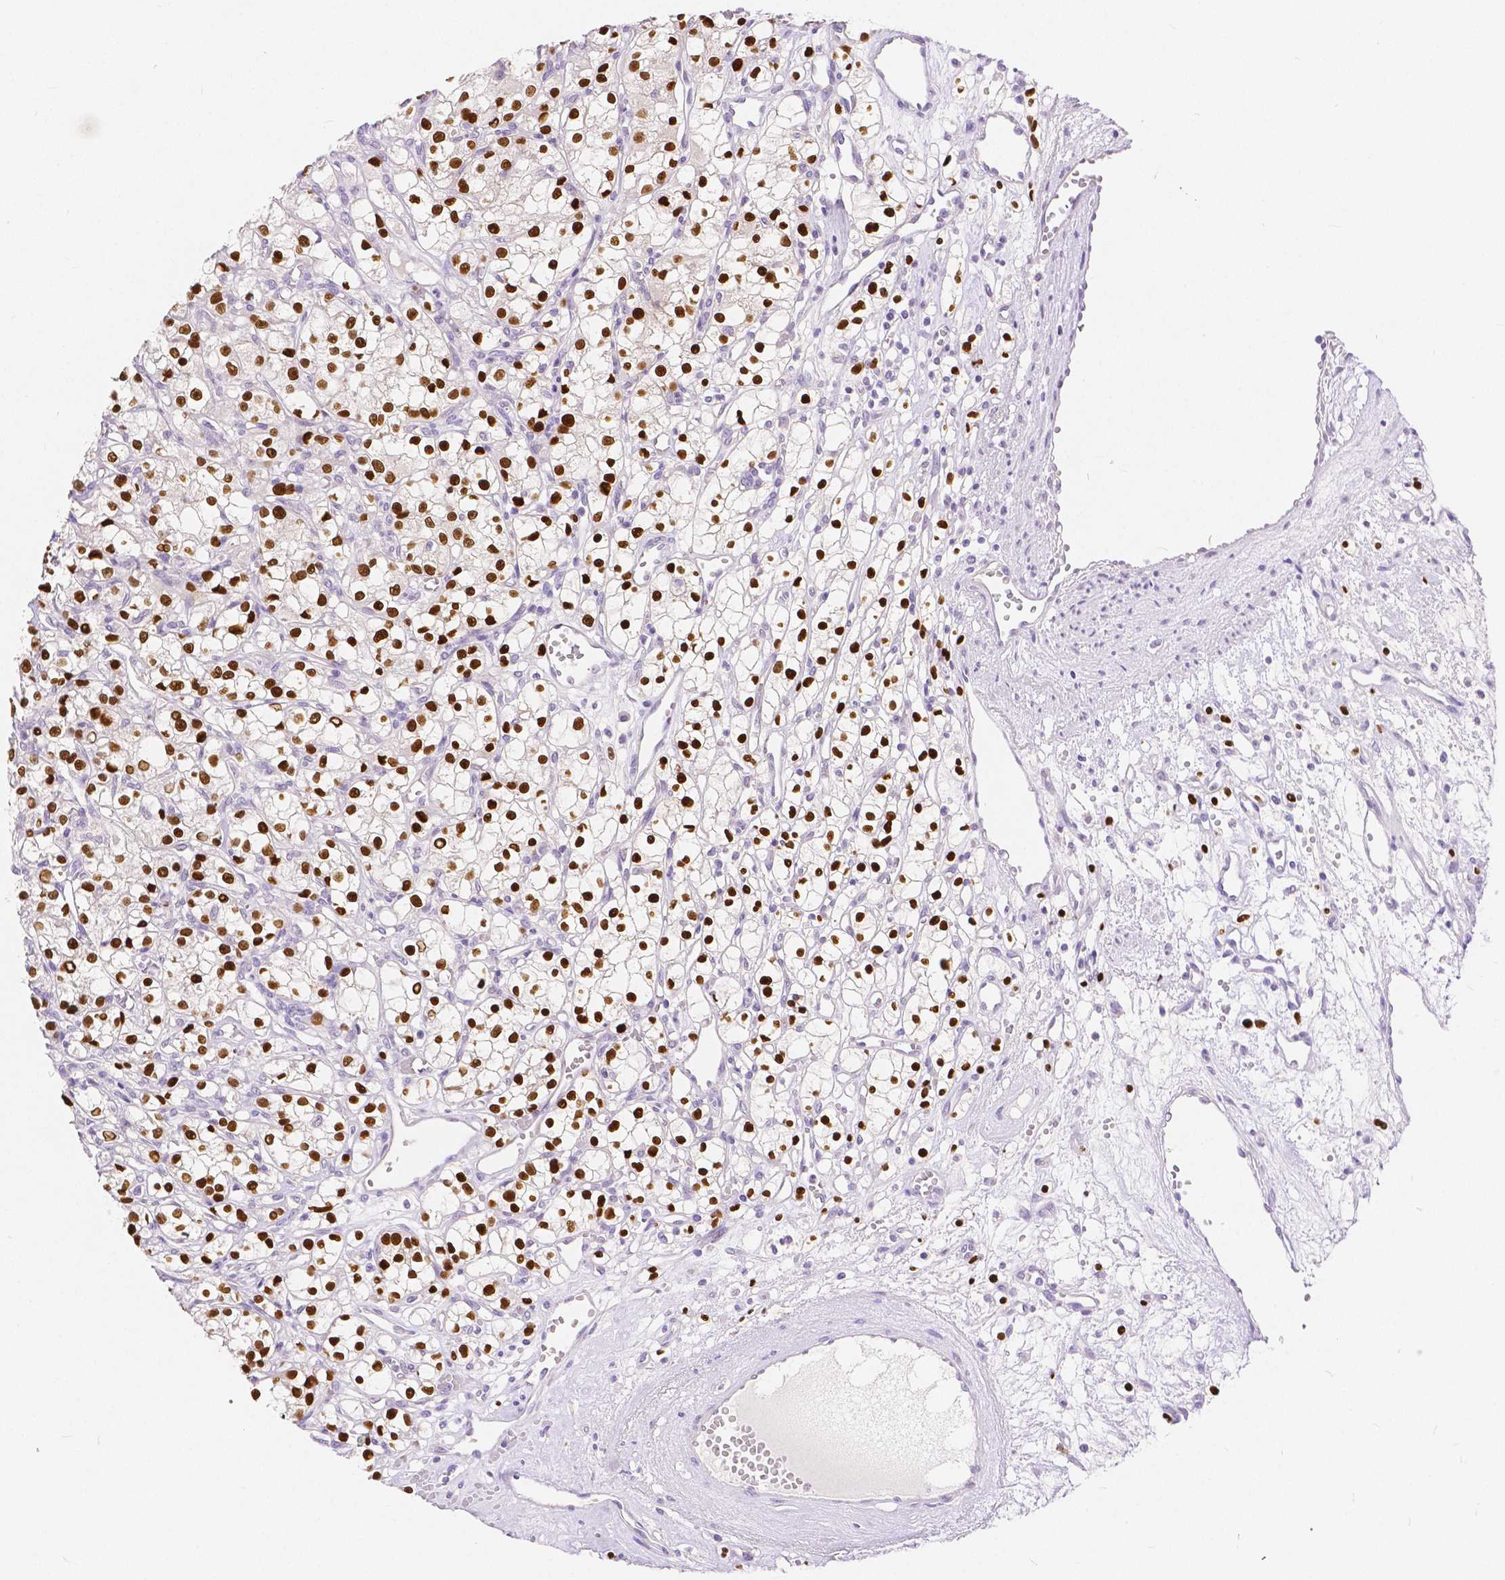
{"staining": {"intensity": "strong", "quantity": ">75%", "location": "nuclear"}, "tissue": "renal cancer", "cell_type": "Tumor cells", "image_type": "cancer", "snomed": [{"axis": "morphology", "description": "Adenocarcinoma, NOS"}, {"axis": "topography", "description": "Kidney"}], "caption": "The photomicrograph exhibits a brown stain indicating the presence of a protein in the nuclear of tumor cells in renal adenocarcinoma.", "gene": "HNF1B", "patient": {"sex": "female", "age": 59}}